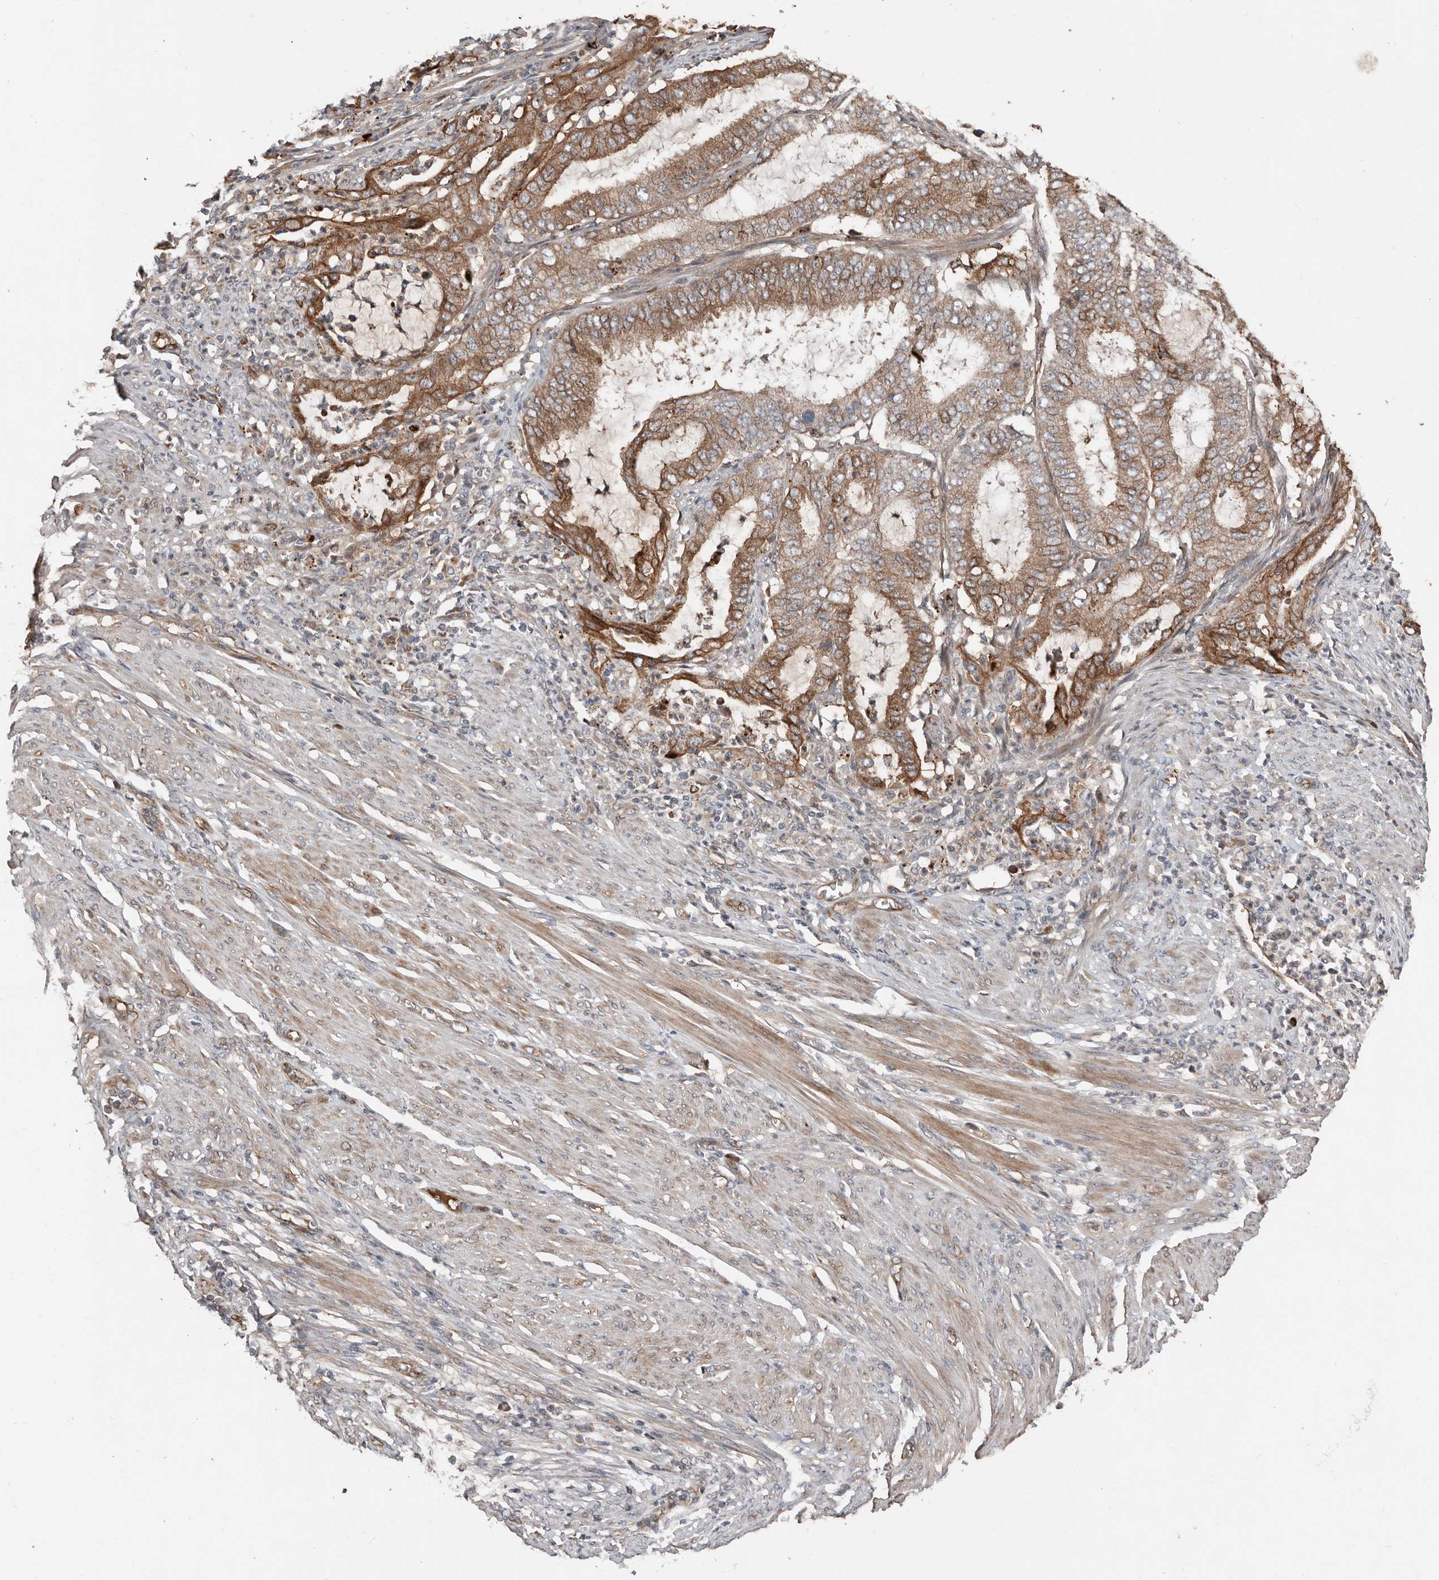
{"staining": {"intensity": "moderate", "quantity": ">75%", "location": "cytoplasmic/membranous"}, "tissue": "endometrial cancer", "cell_type": "Tumor cells", "image_type": "cancer", "snomed": [{"axis": "morphology", "description": "Adenocarcinoma, NOS"}, {"axis": "topography", "description": "Endometrium"}], "caption": "Moderate cytoplasmic/membranous staining for a protein is identified in about >75% of tumor cells of endometrial adenocarcinoma using immunohistochemistry.", "gene": "SMYD4", "patient": {"sex": "female", "age": 51}}